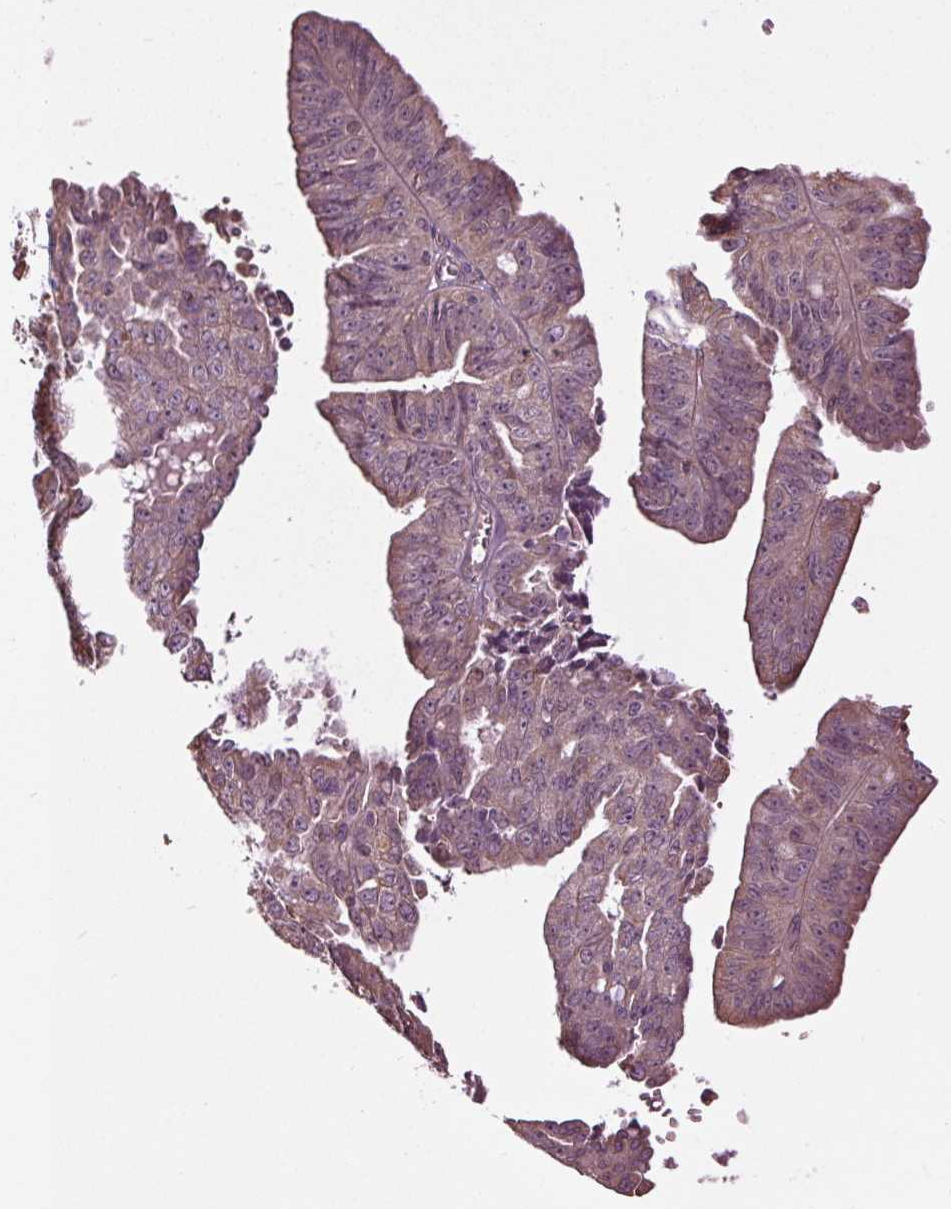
{"staining": {"intensity": "weak", "quantity": "<25%", "location": "cytoplasmic/membranous"}, "tissue": "ovarian cancer", "cell_type": "Tumor cells", "image_type": "cancer", "snomed": [{"axis": "morphology", "description": "Cystadenocarcinoma, serous, NOS"}, {"axis": "topography", "description": "Ovary"}], "caption": "Tumor cells are negative for brown protein staining in serous cystadenocarcinoma (ovarian).", "gene": "RNPEP", "patient": {"sex": "female", "age": 71}}